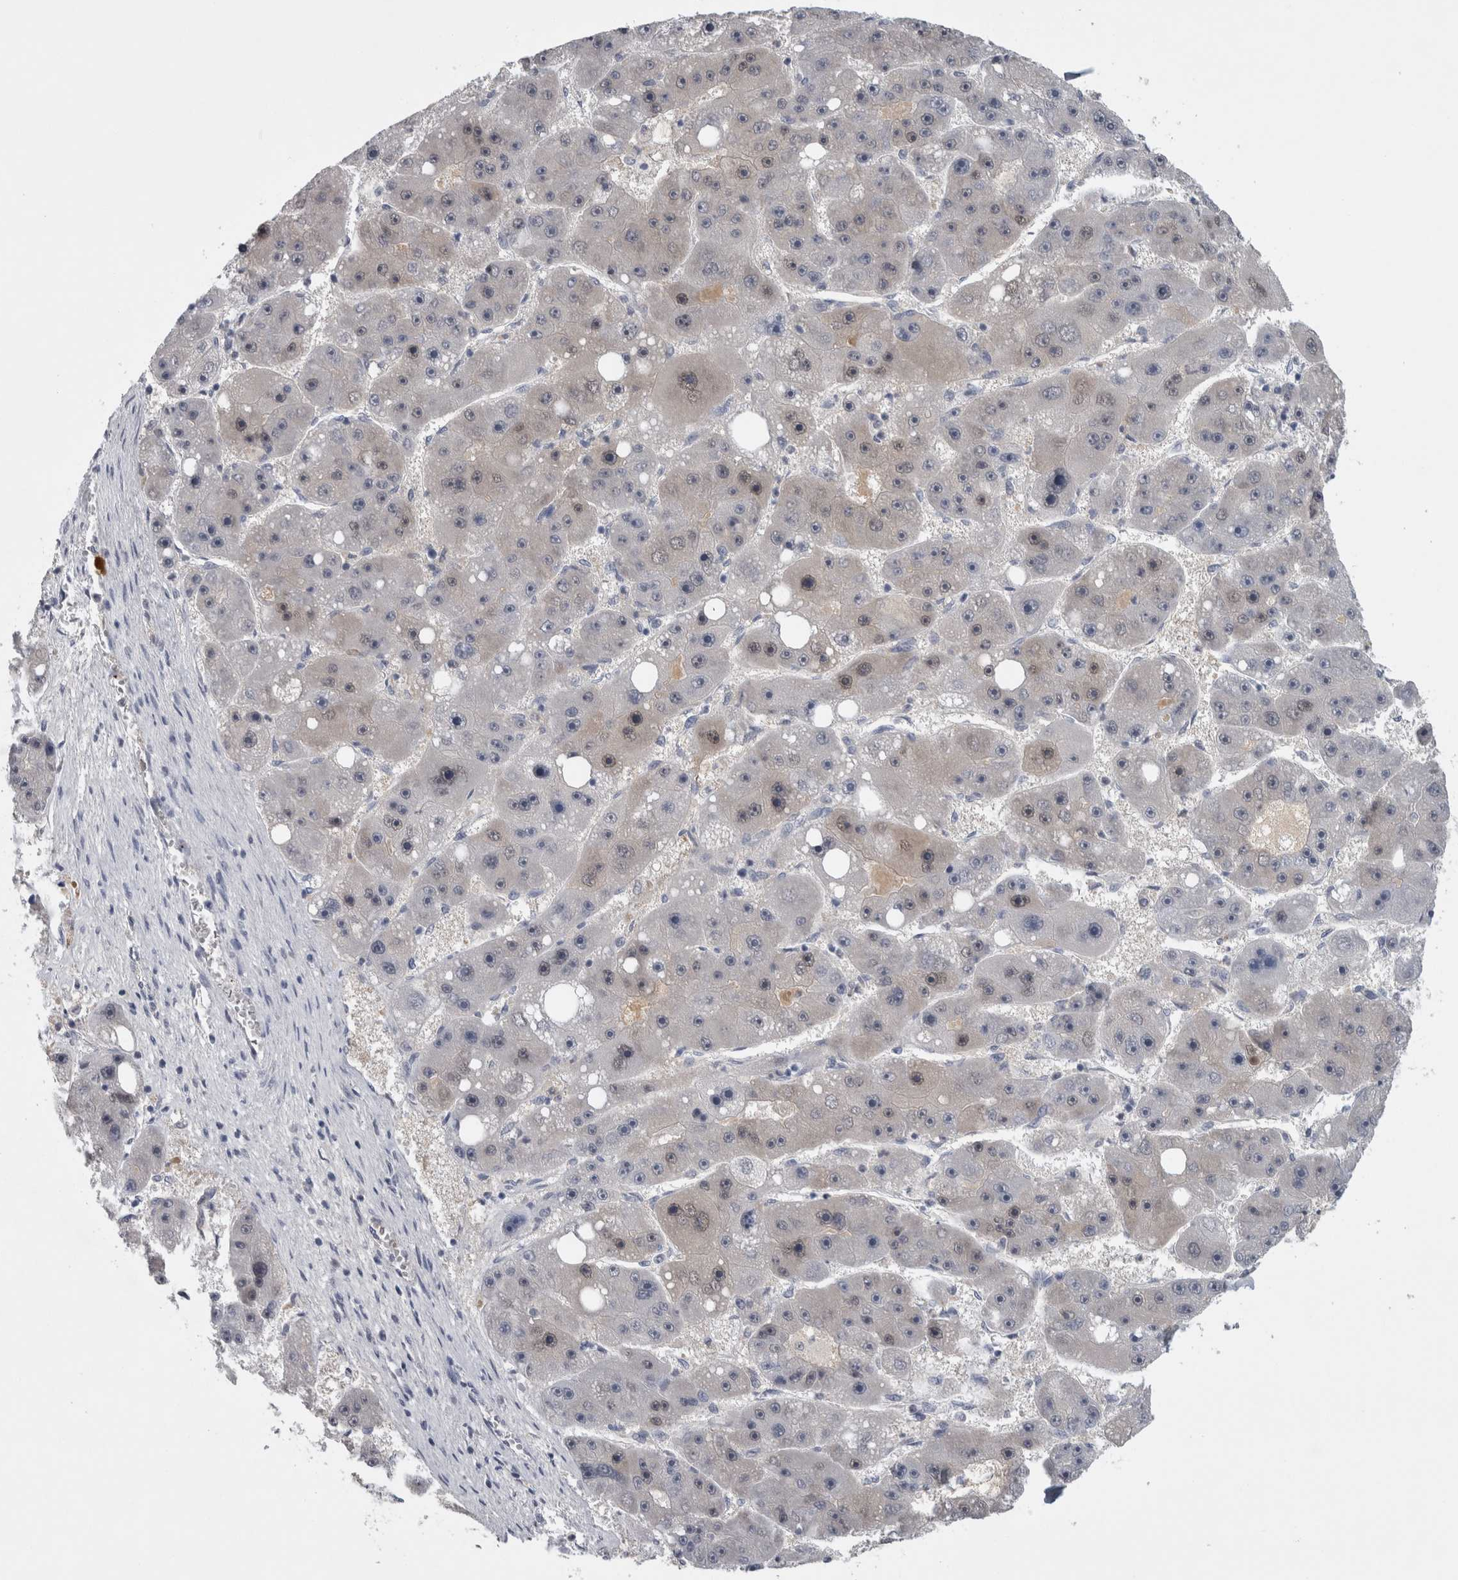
{"staining": {"intensity": "weak", "quantity": "<25%", "location": "cytoplasmic/membranous,nuclear"}, "tissue": "liver cancer", "cell_type": "Tumor cells", "image_type": "cancer", "snomed": [{"axis": "morphology", "description": "Carcinoma, Hepatocellular, NOS"}, {"axis": "topography", "description": "Liver"}], "caption": "Immunohistochemistry histopathology image of neoplastic tissue: hepatocellular carcinoma (liver) stained with DAB exhibits no significant protein expression in tumor cells. (DAB (3,3'-diaminobenzidine) immunohistochemistry, high magnification).", "gene": "NAPRT", "patient": {"sex": "female", "age": 61}}